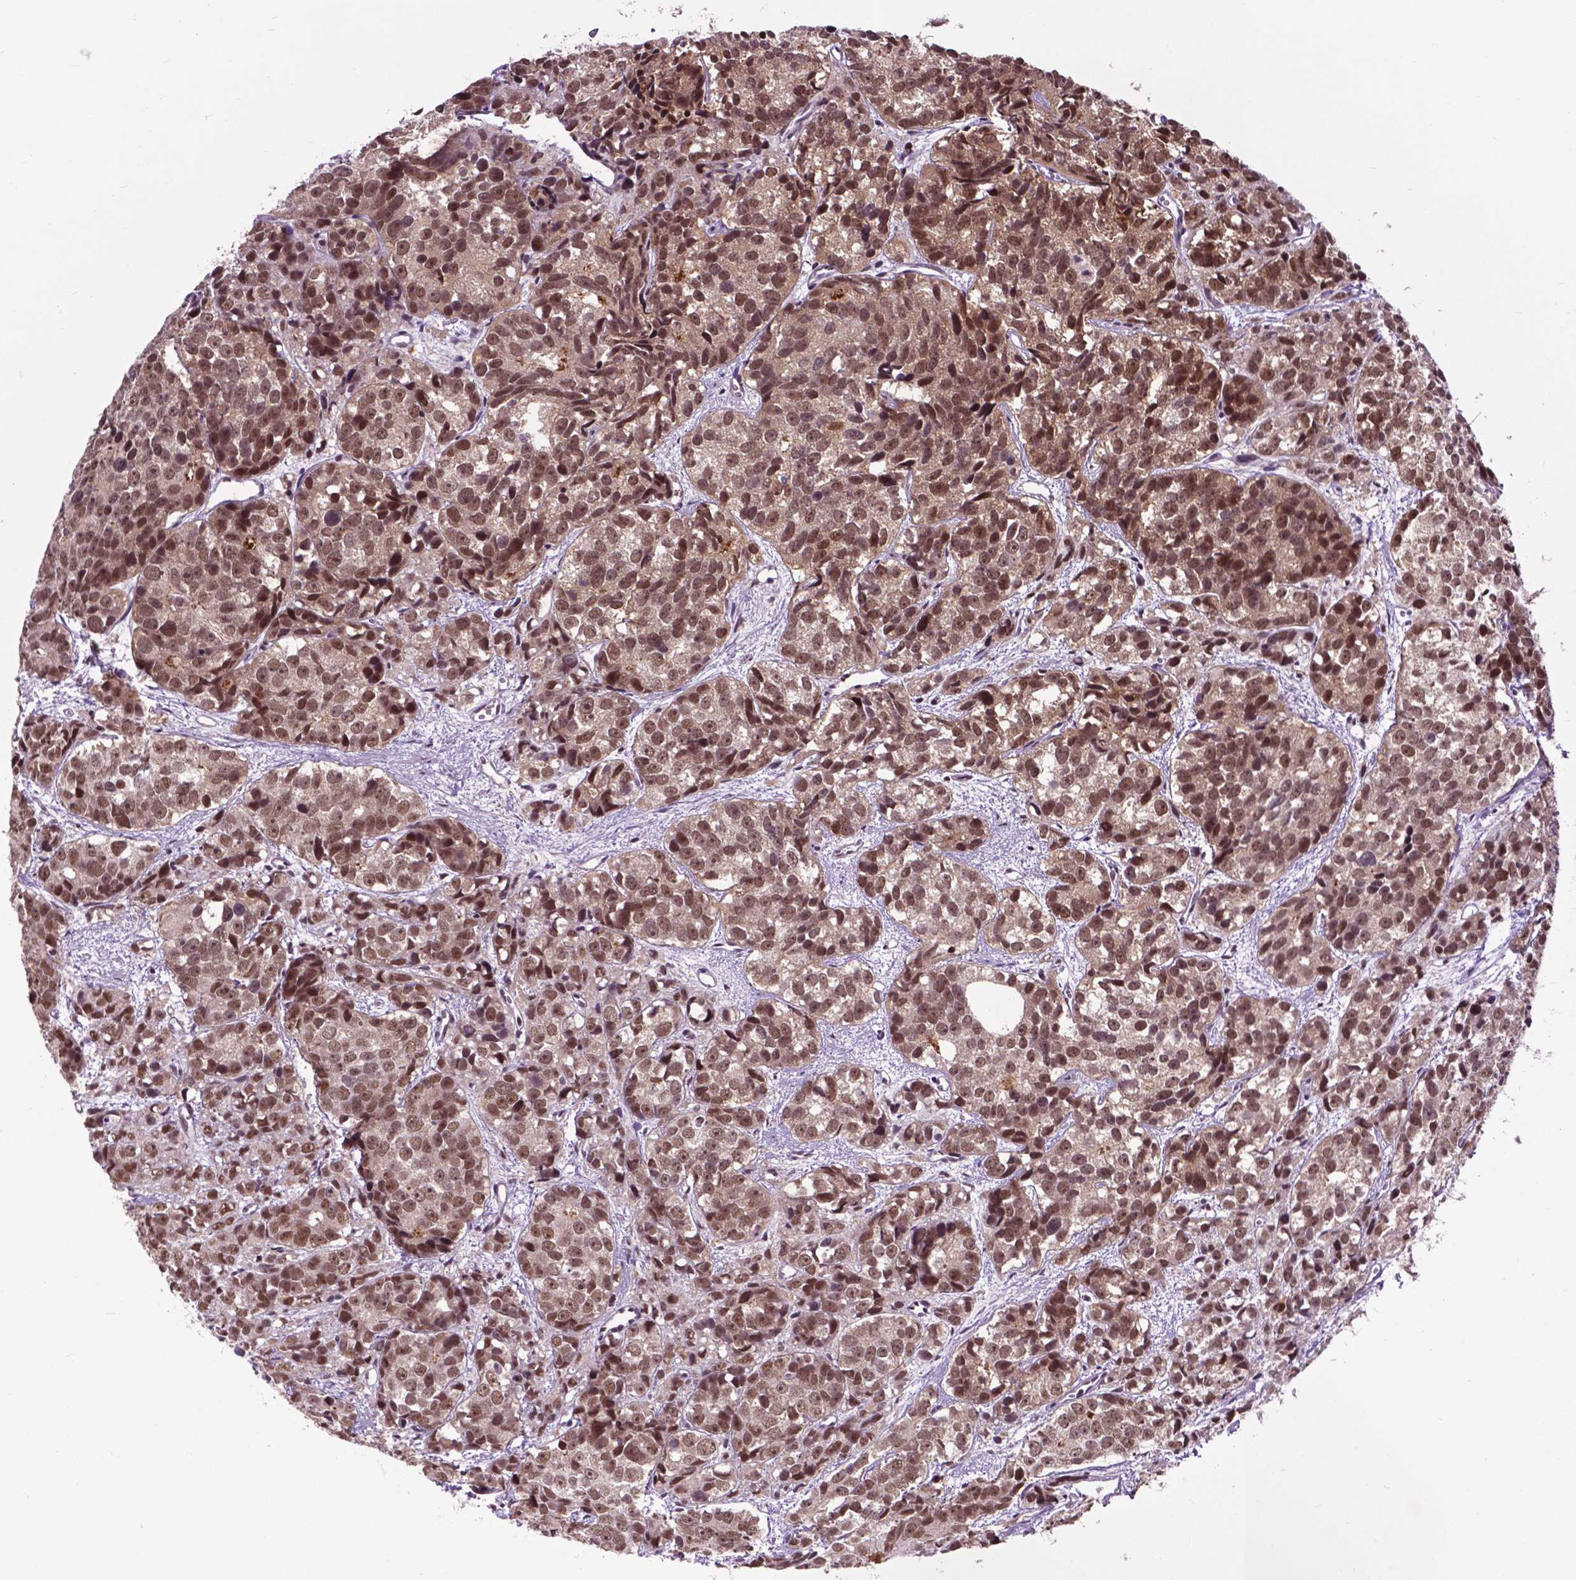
{"staining": {"intensity": "moderate", "quantity": ">75%", "location": "cytoplasmic/membranous,nuclear"}, "tissue": "prostate cancer", "cell_type": "Tumor cells", "image_type": "cancer", "snomed": [{"axis": "morphology", "description": "Adenocarcinoma, High grade"}, {"axis": "topography", "description": "Prostate"}], "caption": "Human prostate cancer stained with a protein marker shows moderate staining in tumor cells.", "gene": "EAF1", "patient": {"sex": "male", "age": 77}}